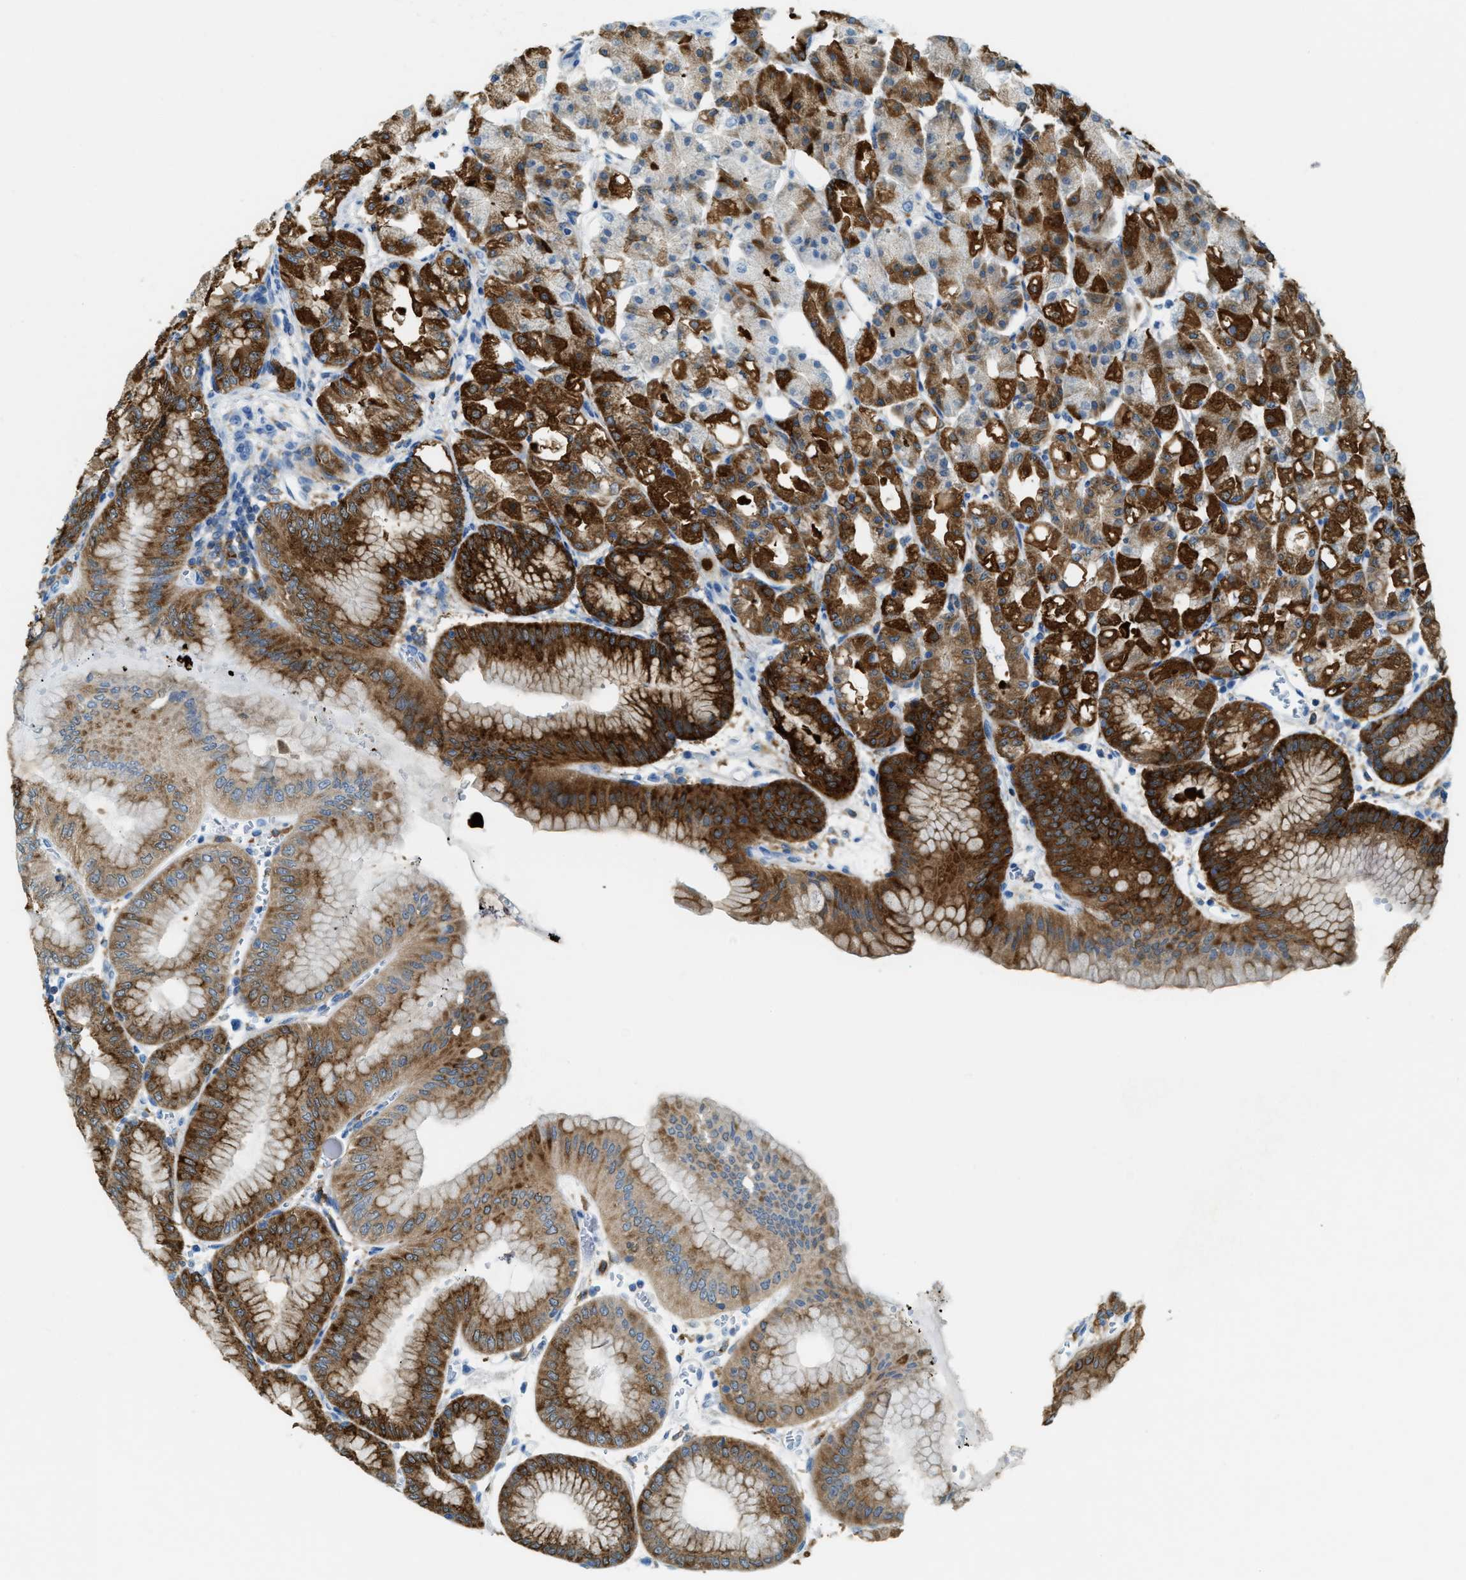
{"staining": {"intensity": "strong", "quantity": ">75%", "location": "cytoplasmic/membranous"}, "tissue": "stomach", "cell_type": "Glandular cells", "image_type": "normal", "snomed": [{"axis": "morphology", "description": "Normal tissue, NOS"}, {"axis": "topography", "description": "Stomach, lower"}], "caption": "Strong cytoplasmic/membranous protein positivity is seen in approximately >75% of glandular cells in stomach.", "gene": "MATCAP2", "patient": {"sex": "male", "age": 71}}